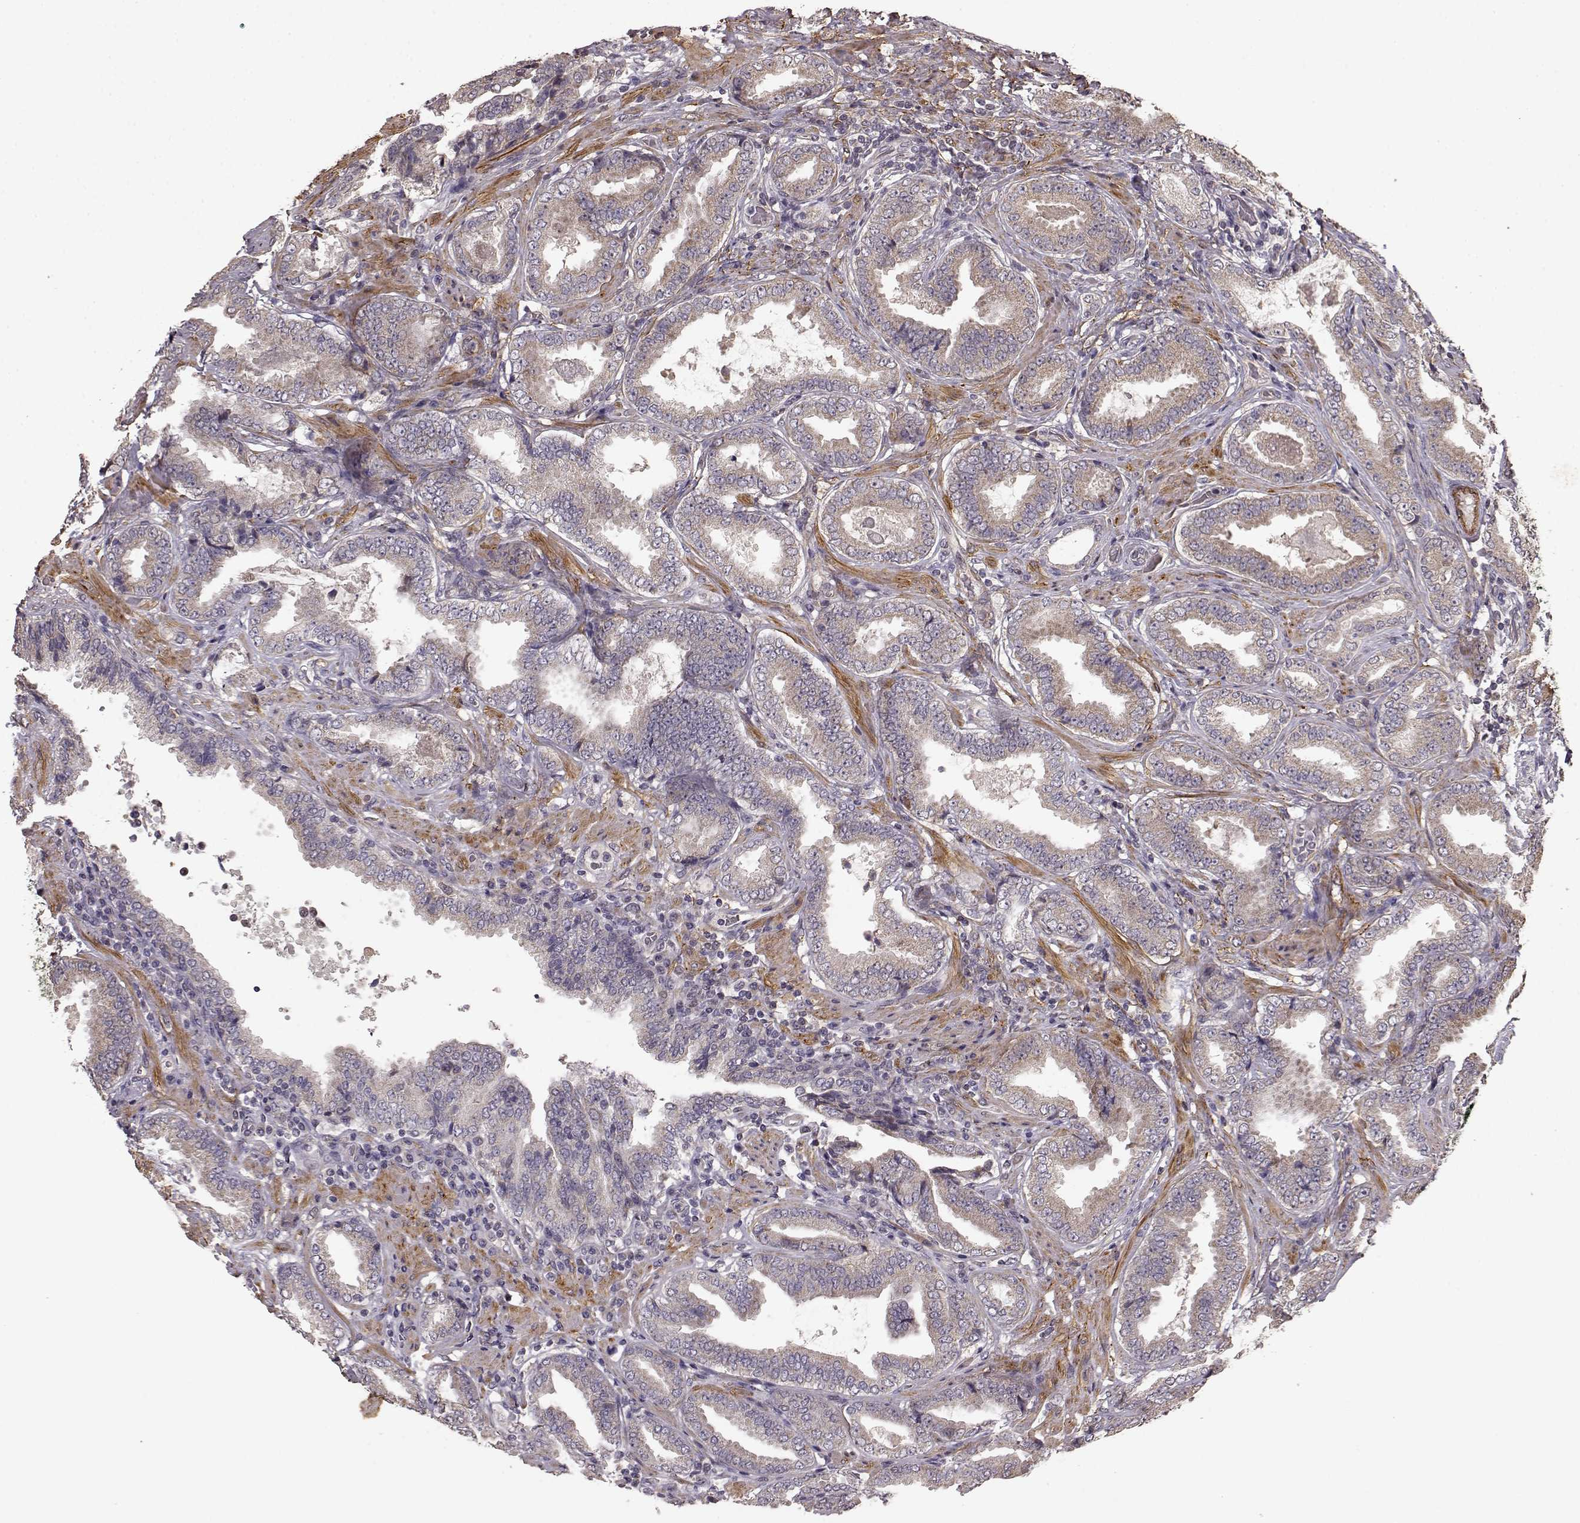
{"staining": {"intensity": "negative", "quantity": "none", "location": "none"}, "tissue": "prostate cancer", "cell_type": "Tumor cells", "image_type": "cancer", "snomed": [{"axis": "morphology", "description": "Adenocarcinoma, NOS"}, {"axis": "topography", "description": "Prostate"}], "caption": "Immunohistochemical staining of human prostate adenocarcinoma exhibits no significant staining in tumor cells.", "gene": "BACH2", "patient": {"sex": "male", "age": 64}}